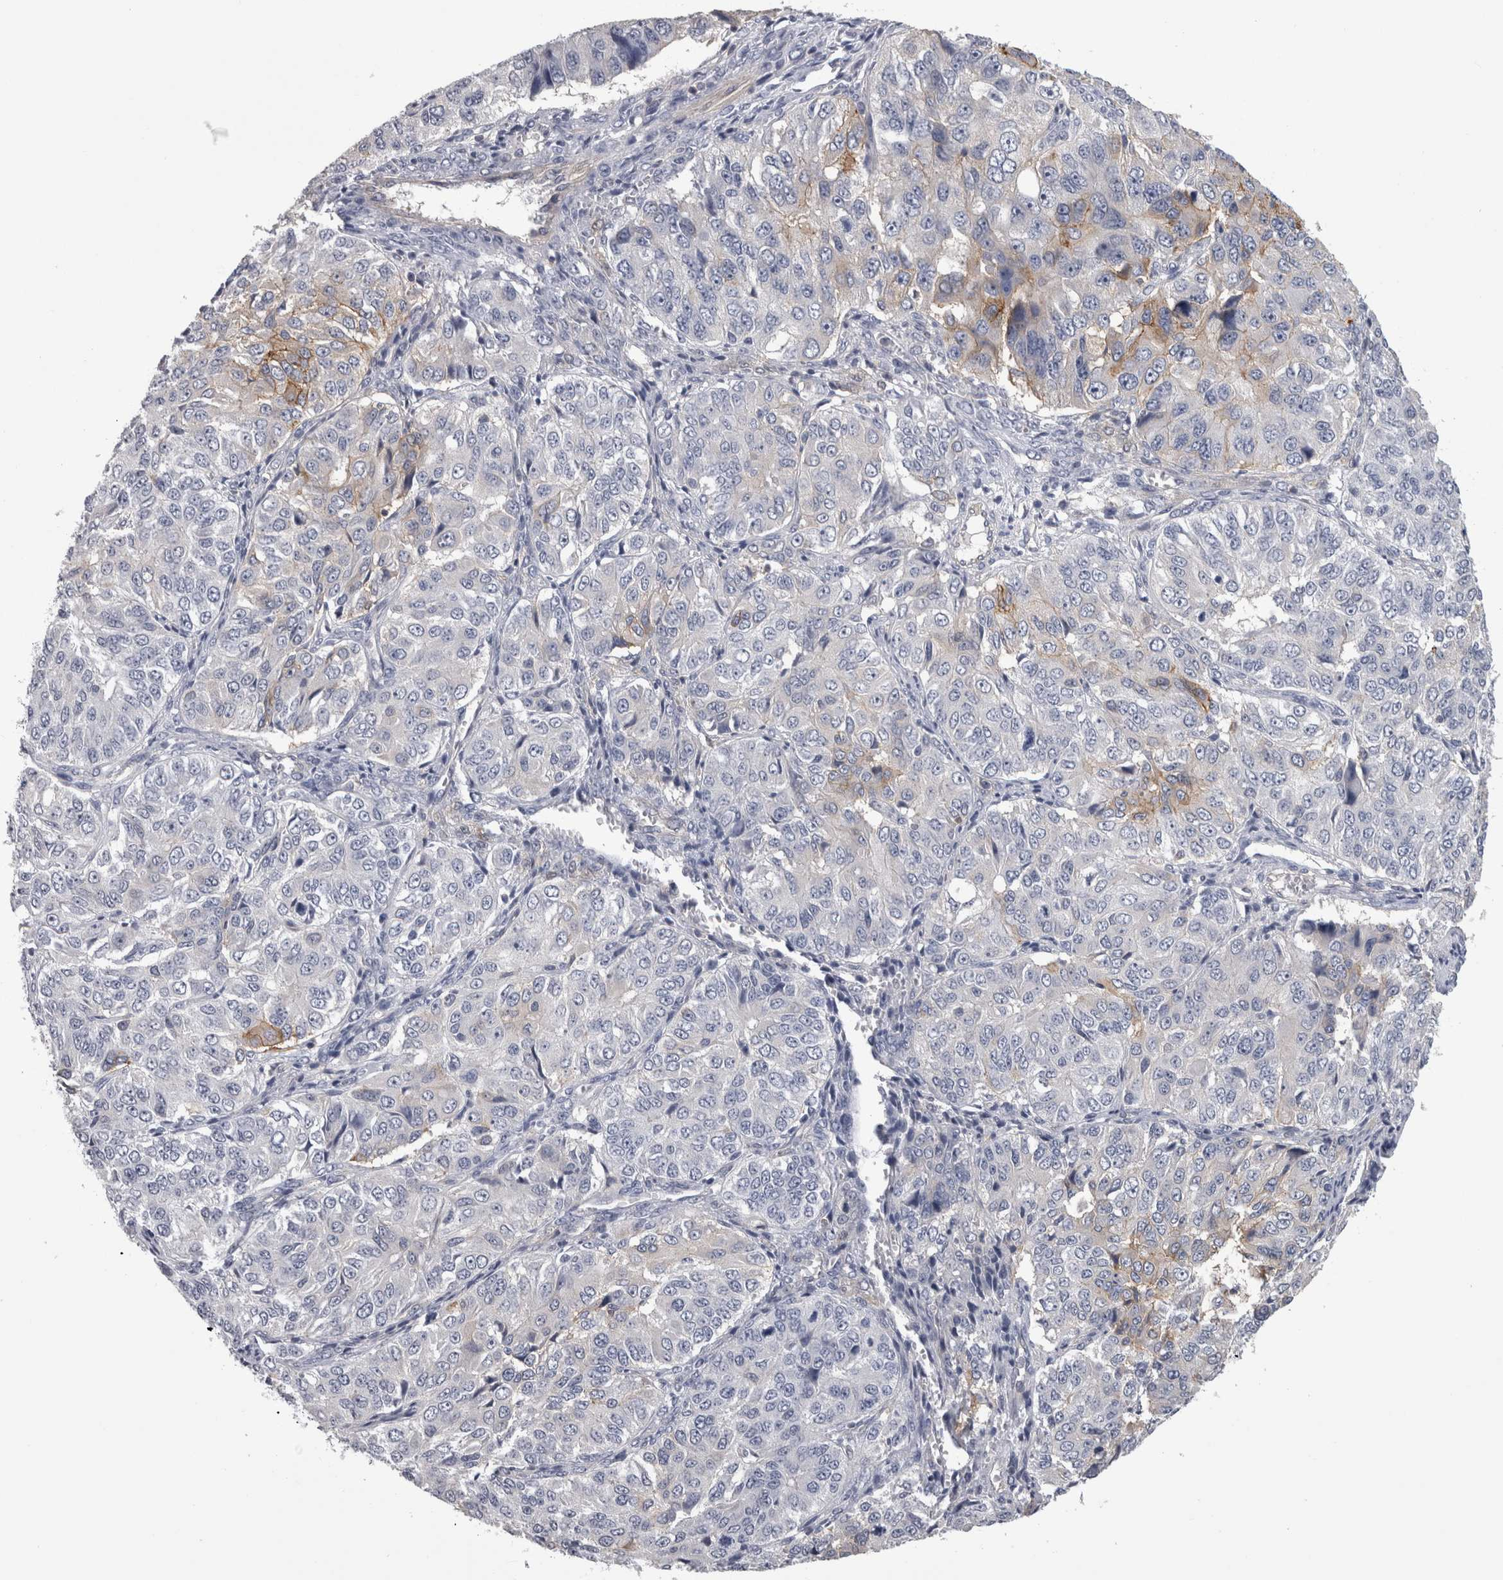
{"staining": {"intensity": "weak", "quantity": "<25%", "location": "cytoplasmic/membranous"}, "tissue": "ovarian cancer", "cell_type": "Tumor cells", "image_type": "cancer", "snomed": [{"axis": "morphology", "description": "Carcinoma, endometroid"}, {"axis": "topography", "description": "Ovary"}], "caption": "This is an immunohistochemistry histopathology image of ovarian endometroid carcinoma. There is no positivity in tumor cells.", "gene": "AFMID", "patient": {"sex": "female", "age": 51}}